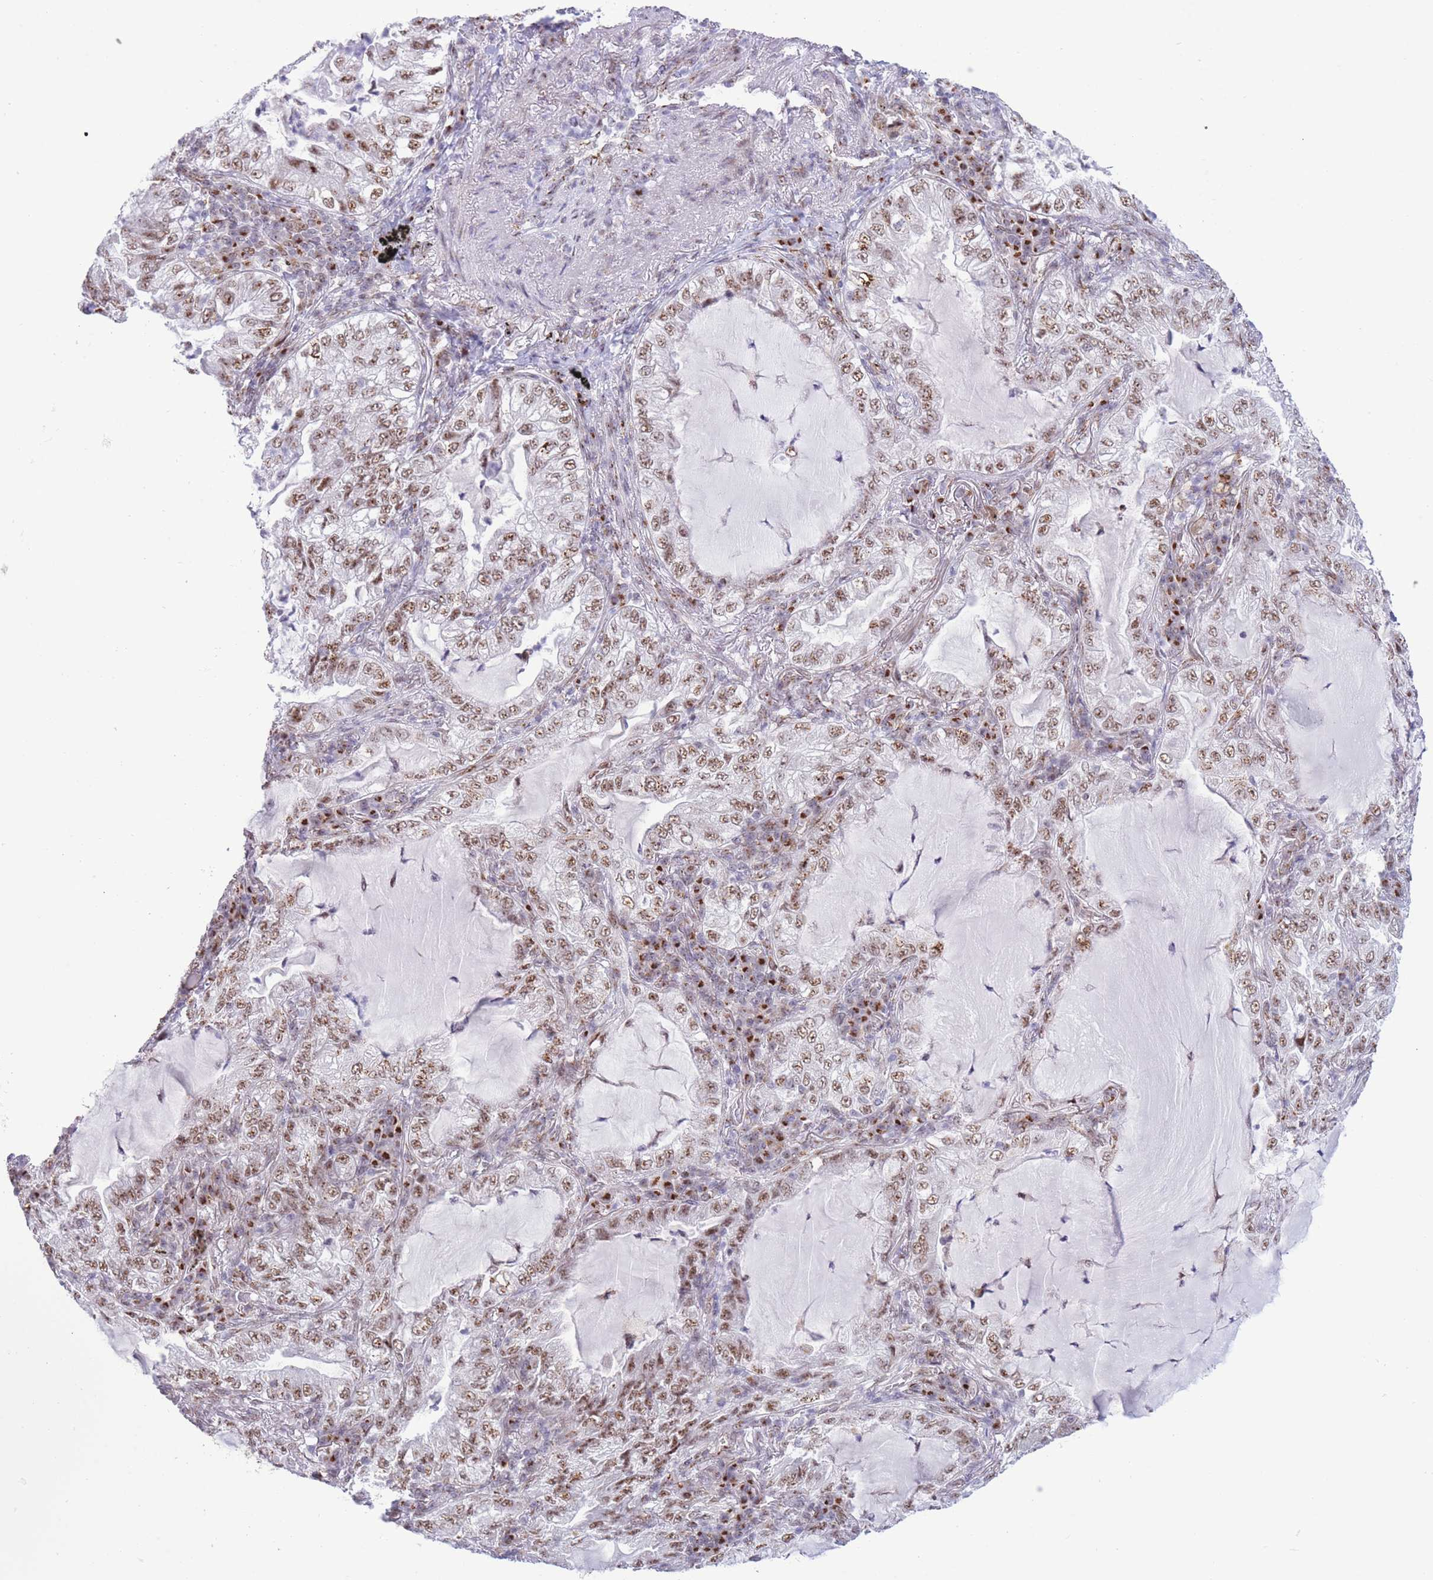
{"staining": {"intensity": "moderate", "quantity": ">75%", "location": "nuclear"}, "tissue": "lung cancer", "cell_type": "Tumor cells", "image_type": "cancer", "snomed": [{"axis": "morphology", "description": "Adenocarcinoma, NOS"}, {"axis": "topography", "description": "Lung"}], "caption": "Immunohistochemistry (IHC) of adenocarcinoma (lung) displays medium levels of moderate nuclear expression in approximately >75% of tumor cells.", "gene": "INO80C", "patient": {"sex": "female", "age": 73}}